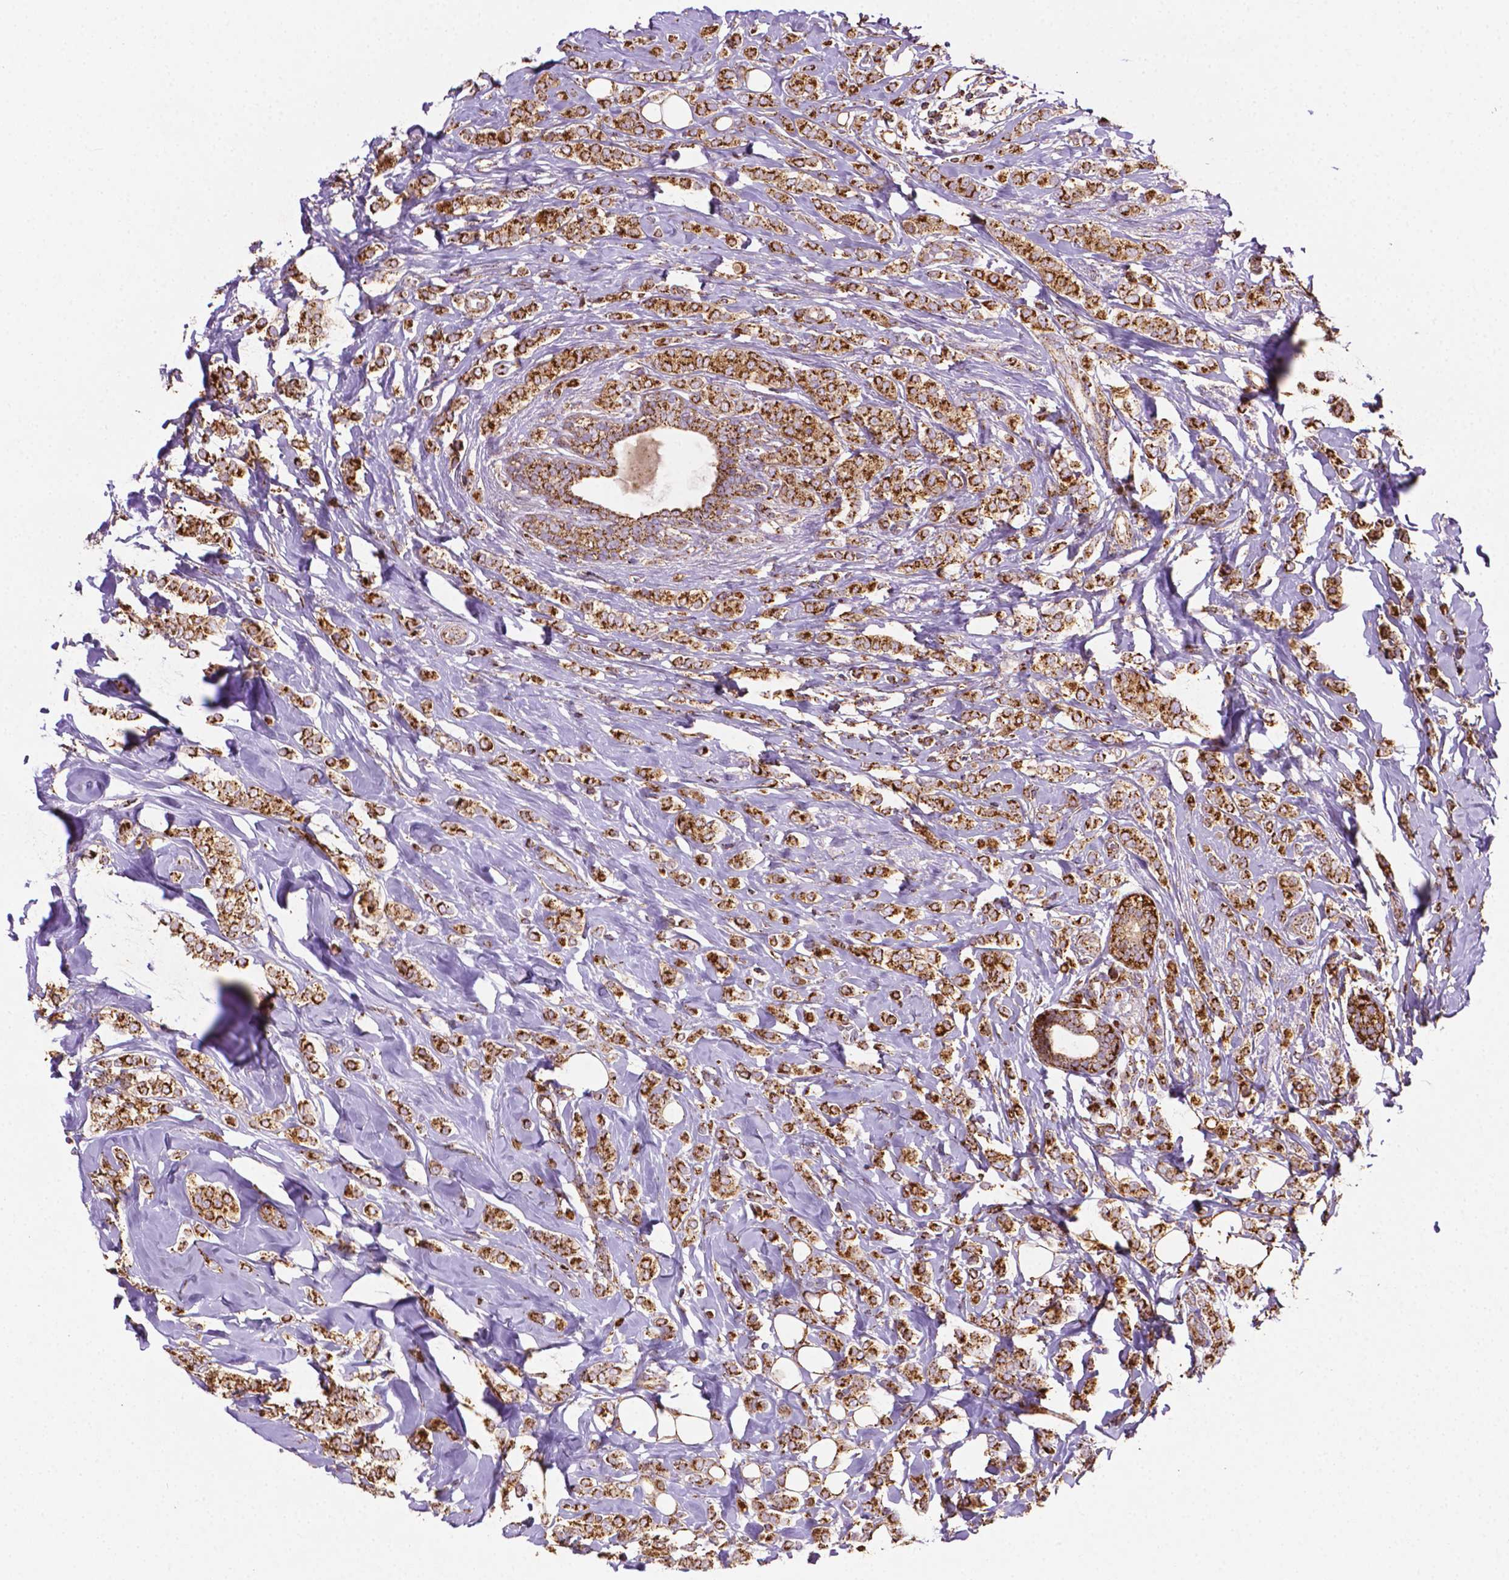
{"staining": {"intensity": "strong", "quantity": ">75%", "location": "cytoplasmic/membranous"}, "tissue": "breast cancer", "cell_type": "Tumor cells", "image_type": "cancer", "snomed": [{"axis": "morphology", "description": "Lobular carcinoma"}, {"axis": "topography", "description": "Breast"}], "caption": "Immunohistochemical staining of breast cancer (lobular carcinoma) reveals high levels of strong cytoplasmic/membranous staining in approximately >75% of tumor cells. (Stains: DAB in brown, nuclei in blue, Microscopy: brightfield microscopy at high magnification).", "gene": "ILVBL", "patient": {"sex": "female", "age": 49}}